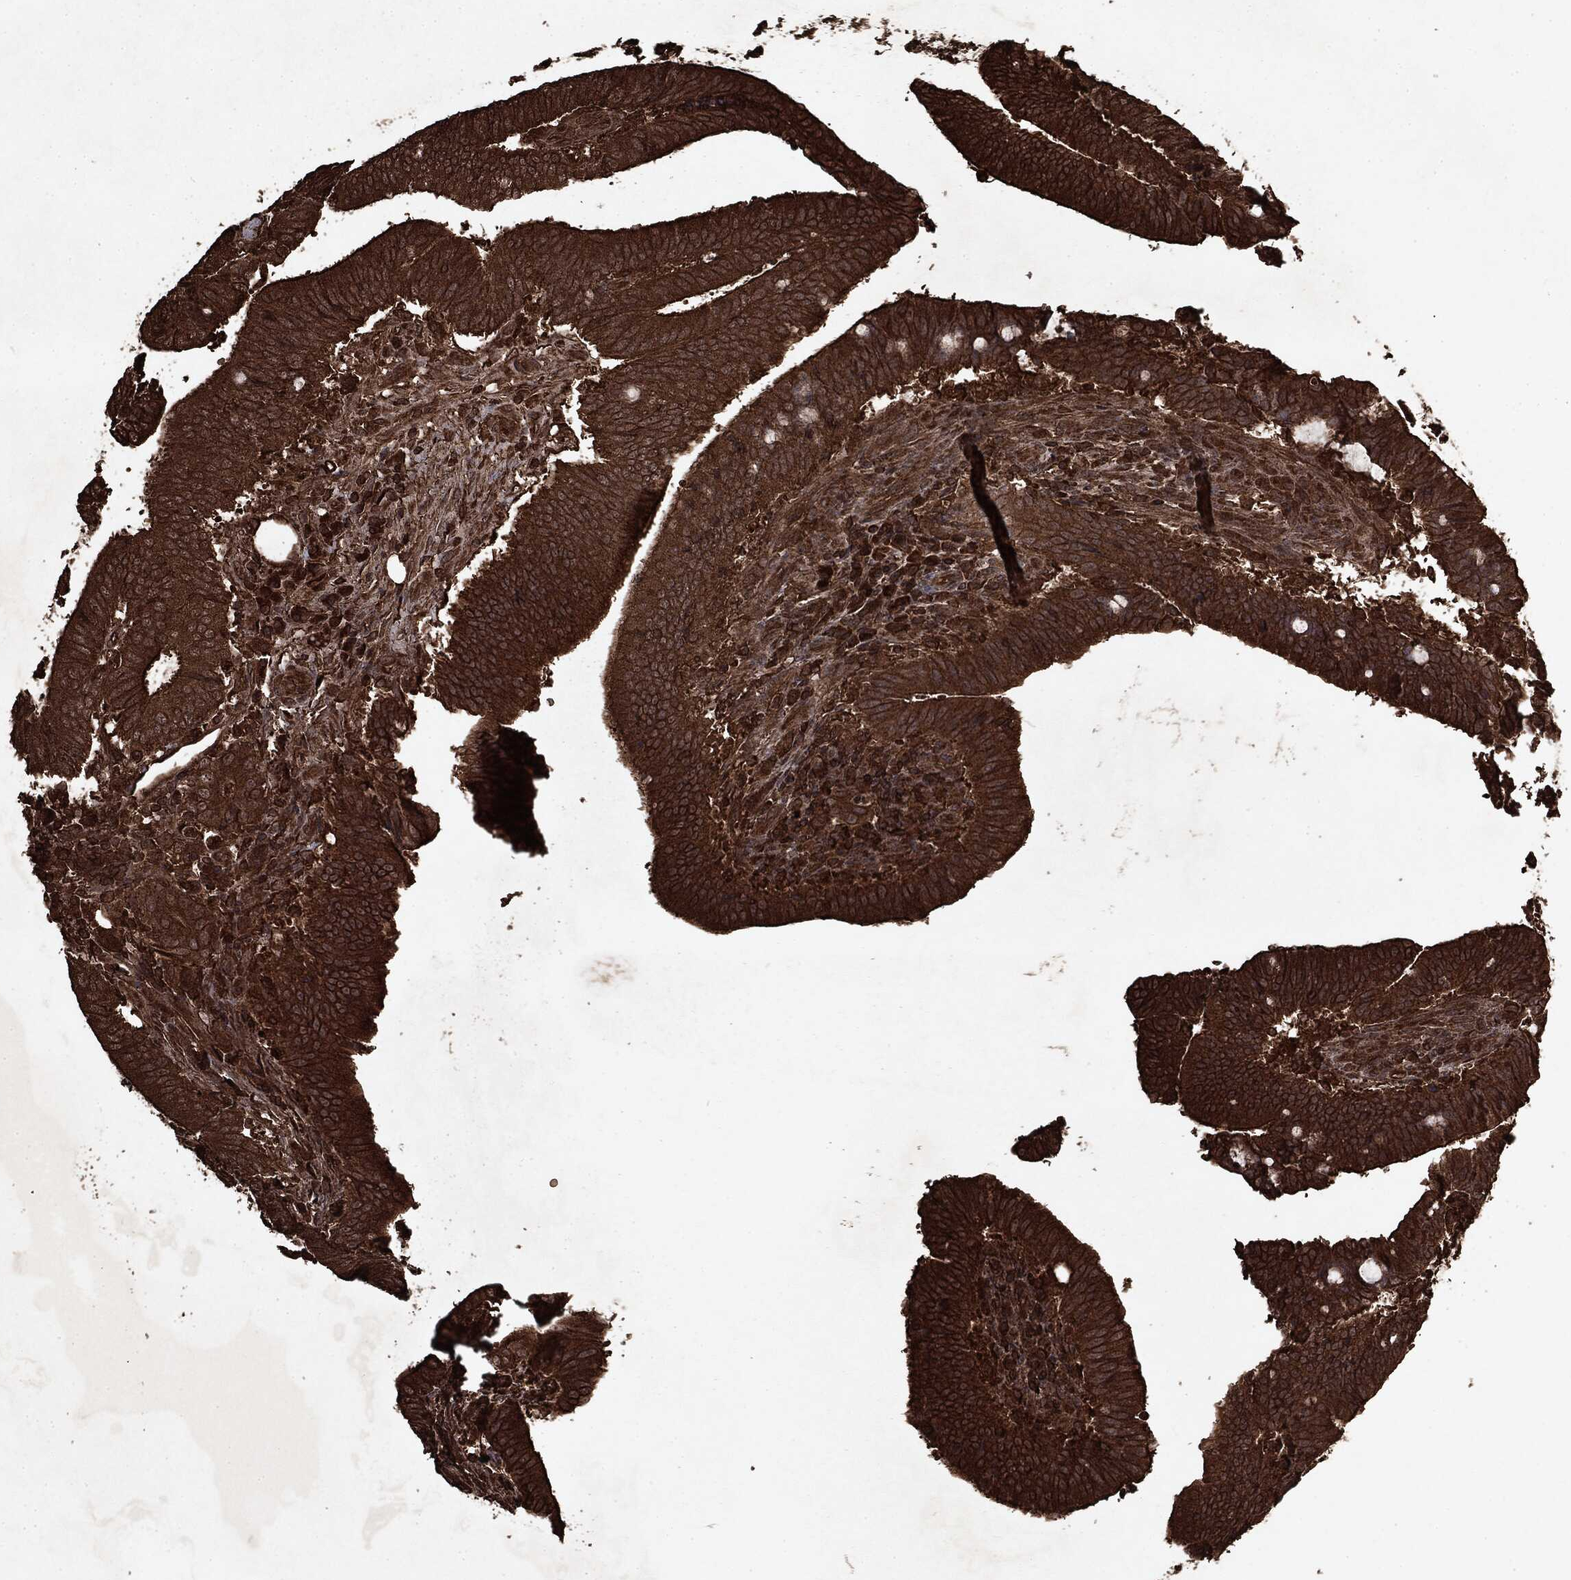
{"staining": {"intensity": "strong", "quantity": ">75%", "location": "cytoplasmic/membranous"}, "tissue": "colorectal cancer", "cell_type": "Tumor cells", "image_type": "cancer", "snomed": [{"axis": "morphology", "description": "Adenocarcinoma, NOS"}, {"axis": "topography", "description": "Colon"}], "caption": "Immunohistochemistry (IHC) of colorectal cancer (adenocarcinoma) exhibits high levels of strong cytoplasmic/membranous staining in approximately >75% of tumor cells. The staining was performed using DAB, with brown indicating positive protein expression. Nuclei are stained blue with hematoxylin.", "gene": "ARAF", "patient": {"sex": "female", "age": 43}}